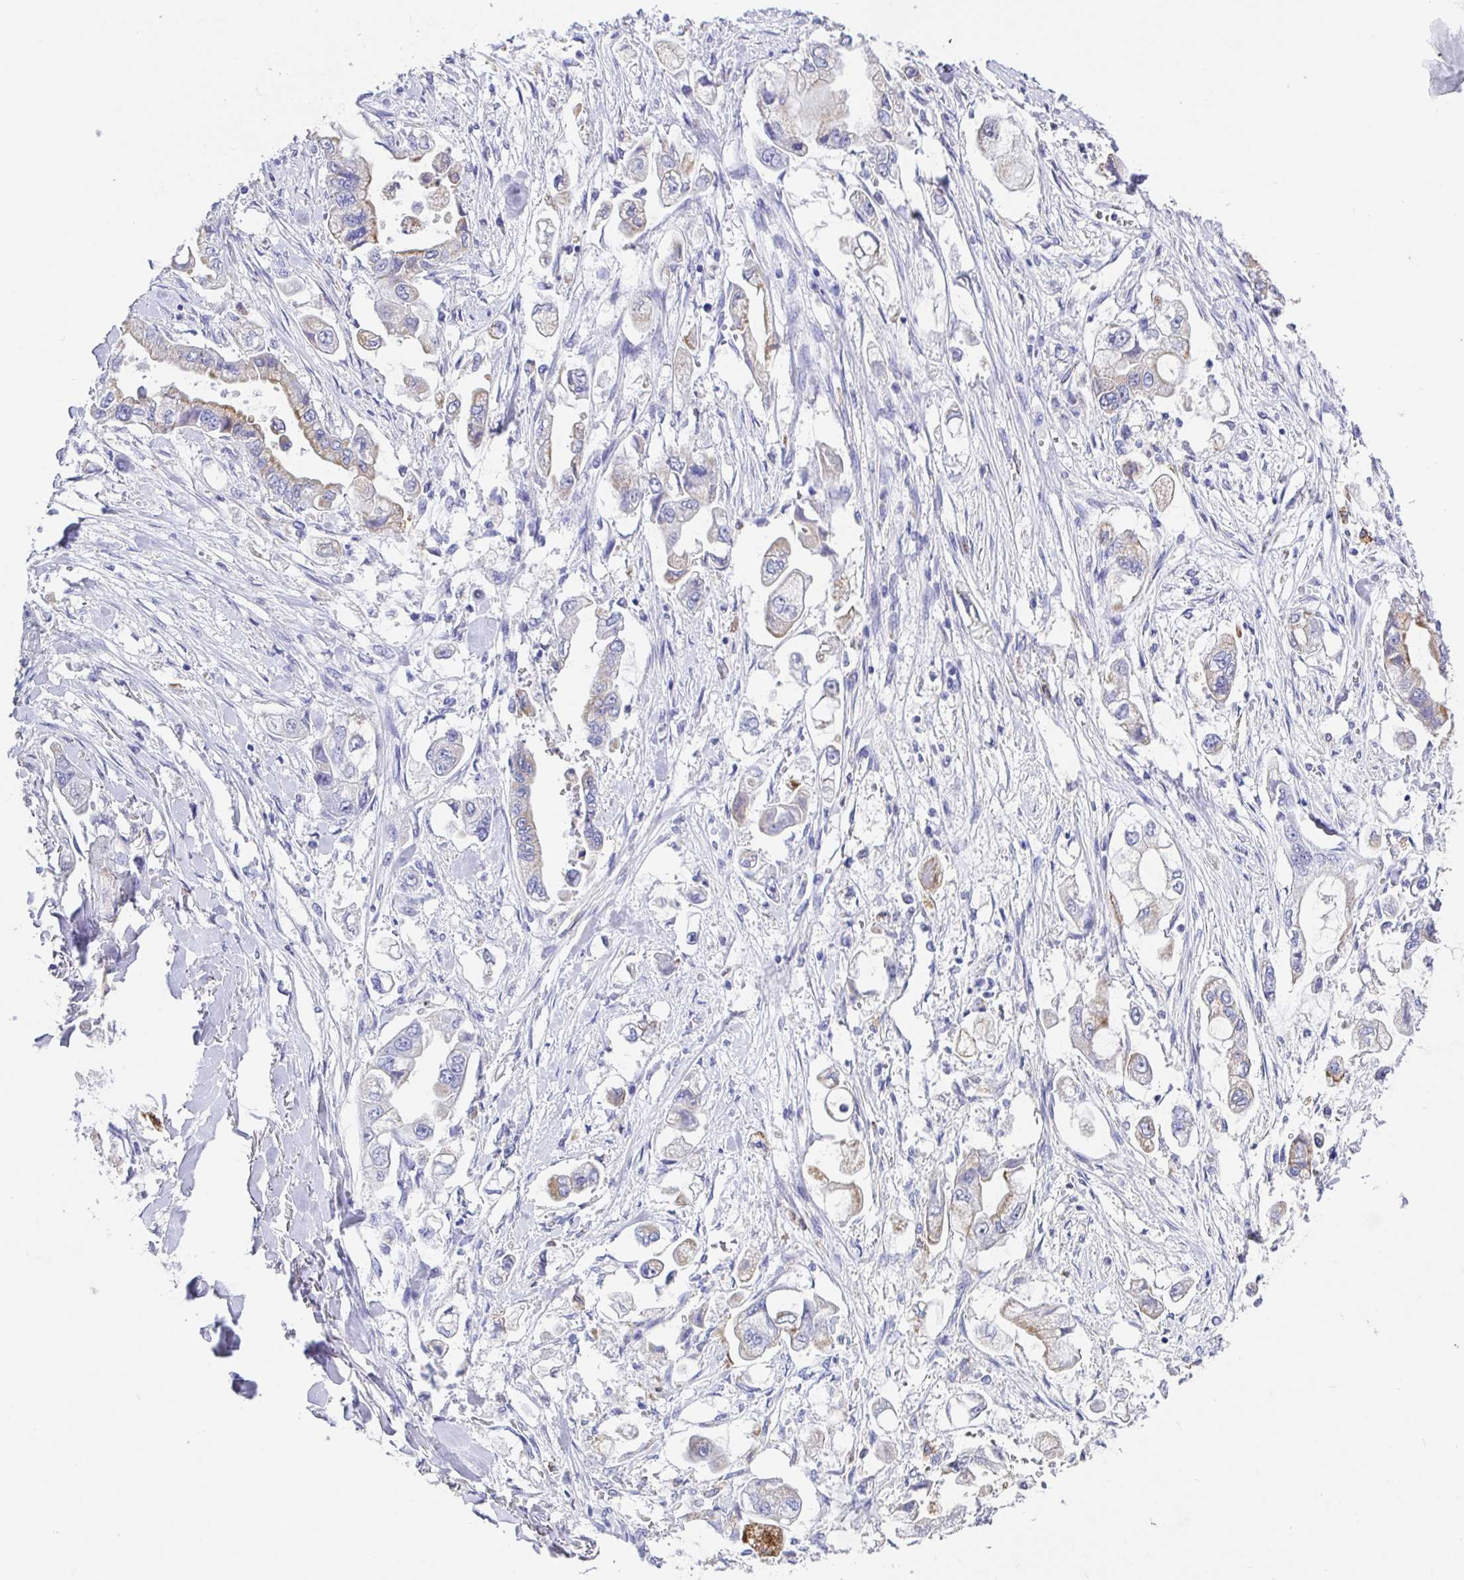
{"staining": {"intensity": "weak", "quantity": "<25%", "location": "cytoplasmic/membranous"}, "tissue": "stomach cancer", "cell_type": "Tumor cells", "image_type": "cancer", "snomed": [{"axis": "morphology", "description": "Adenocarcinoma, NOS"}, {"axis": "topography", "description": "Stomach"}], "caption": "Immunohistochemistry (IHC) image of stomach cancer stained for a protein (brown), which demonstrates no staining in tumor cells.", "gene": "MAOA", "patient": {"sex": "male", "age": 62}}